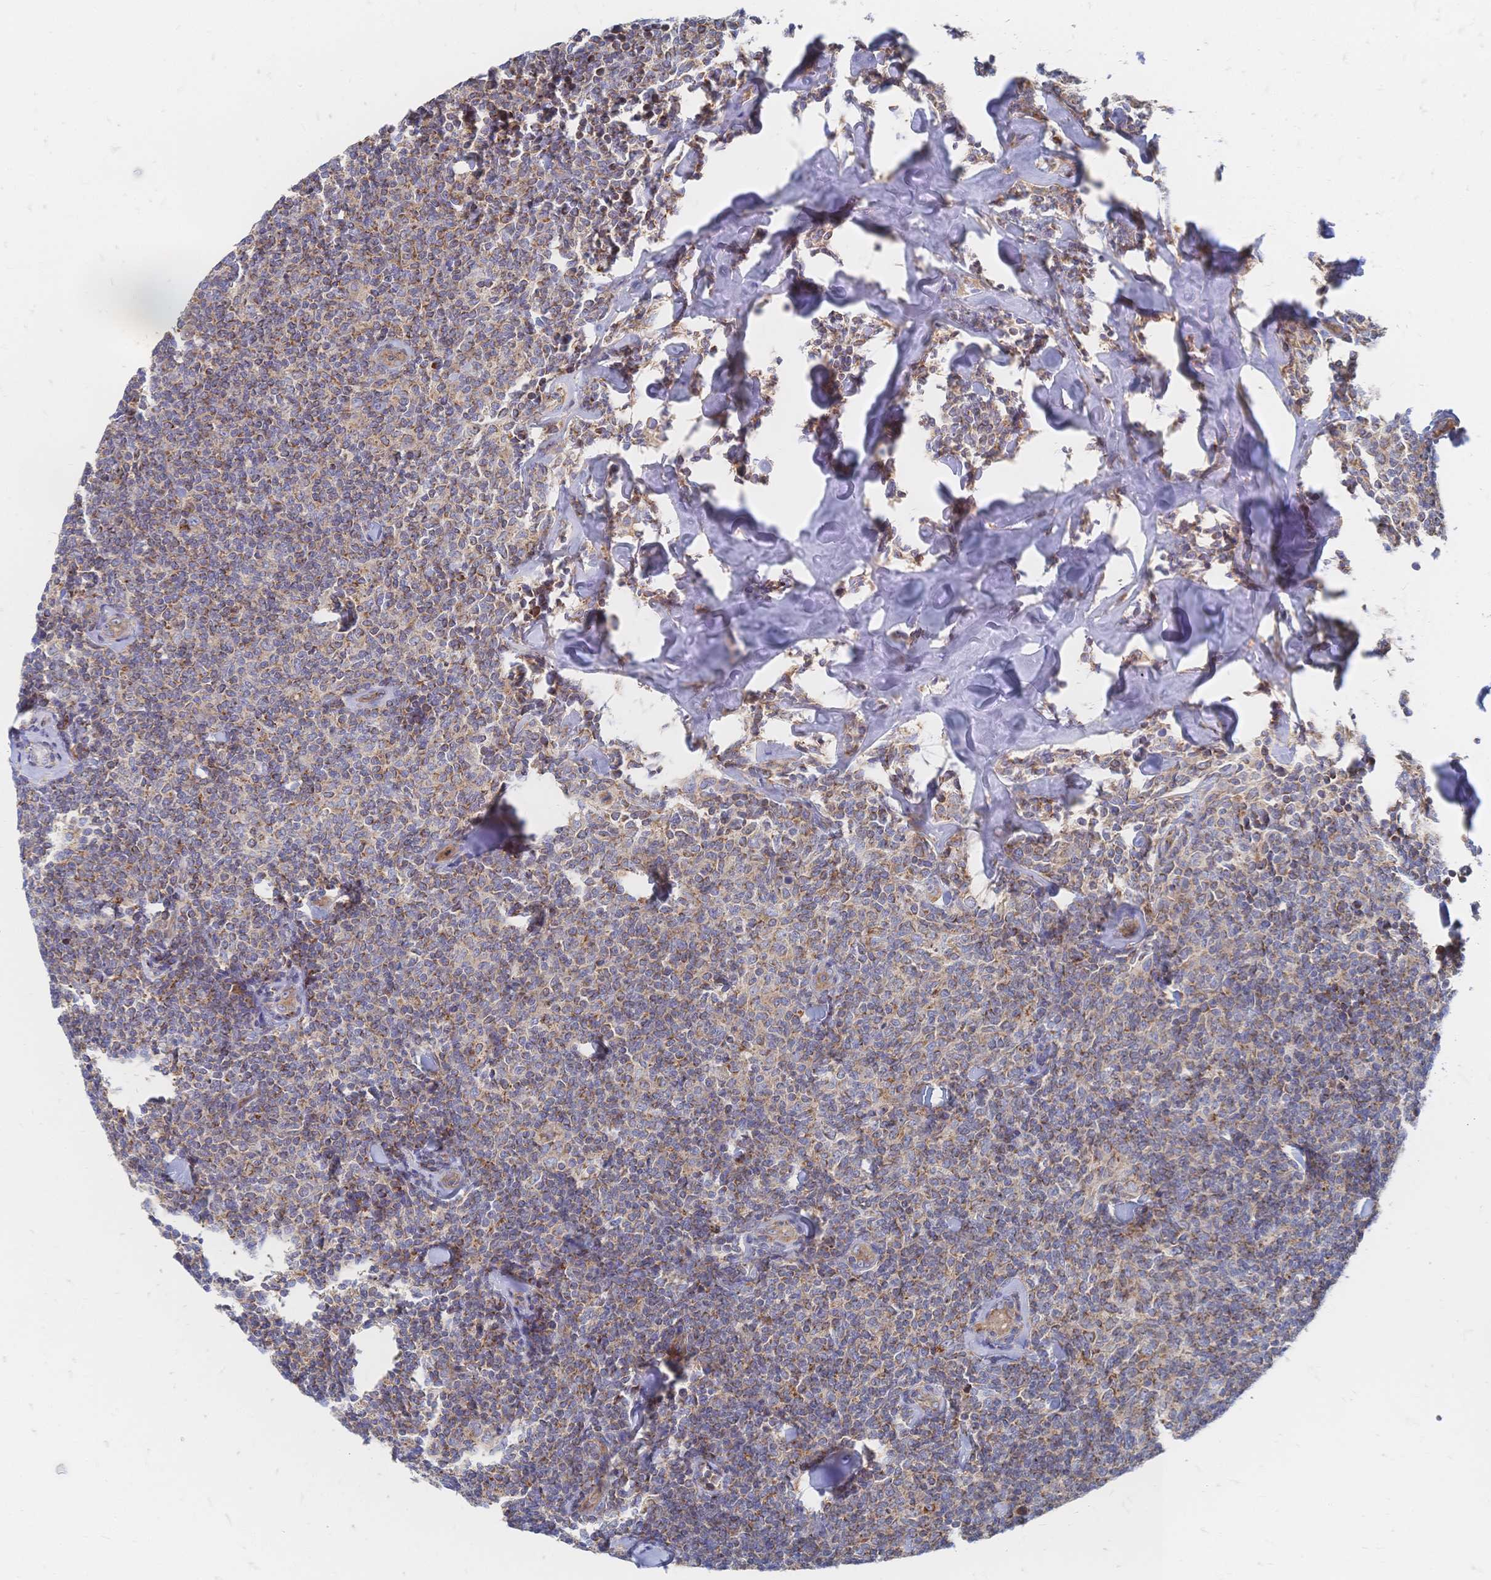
{"staining": {"intensity": "moderate", "quantity": ">75%", "location": "cytoplasmic/membranous"}, "tissue": "lymphoma", "cell_type": "Tumor cells", "image_type": "cancer", "snomed": [{"axis": "morphology", "description": "Malignant lymphoma, non-Hodgkin's type, Low grade"}, {"axis": "topography", "description": "Lymph node"}], "caption": "Lymphoma was stained to show a protein in brown. There is medium levels of moderate cytoplasmic/membranous staining in approximately >75% of tumor cells. The protein of interest is stained brown, and the nuclei are stained in blue (DAB (3,3'-diaminobenzidine) IHC with brightfield microscopy, high magnification).", "gene": "SORBS1", "patient": {"sex": "female", "age": 56}}